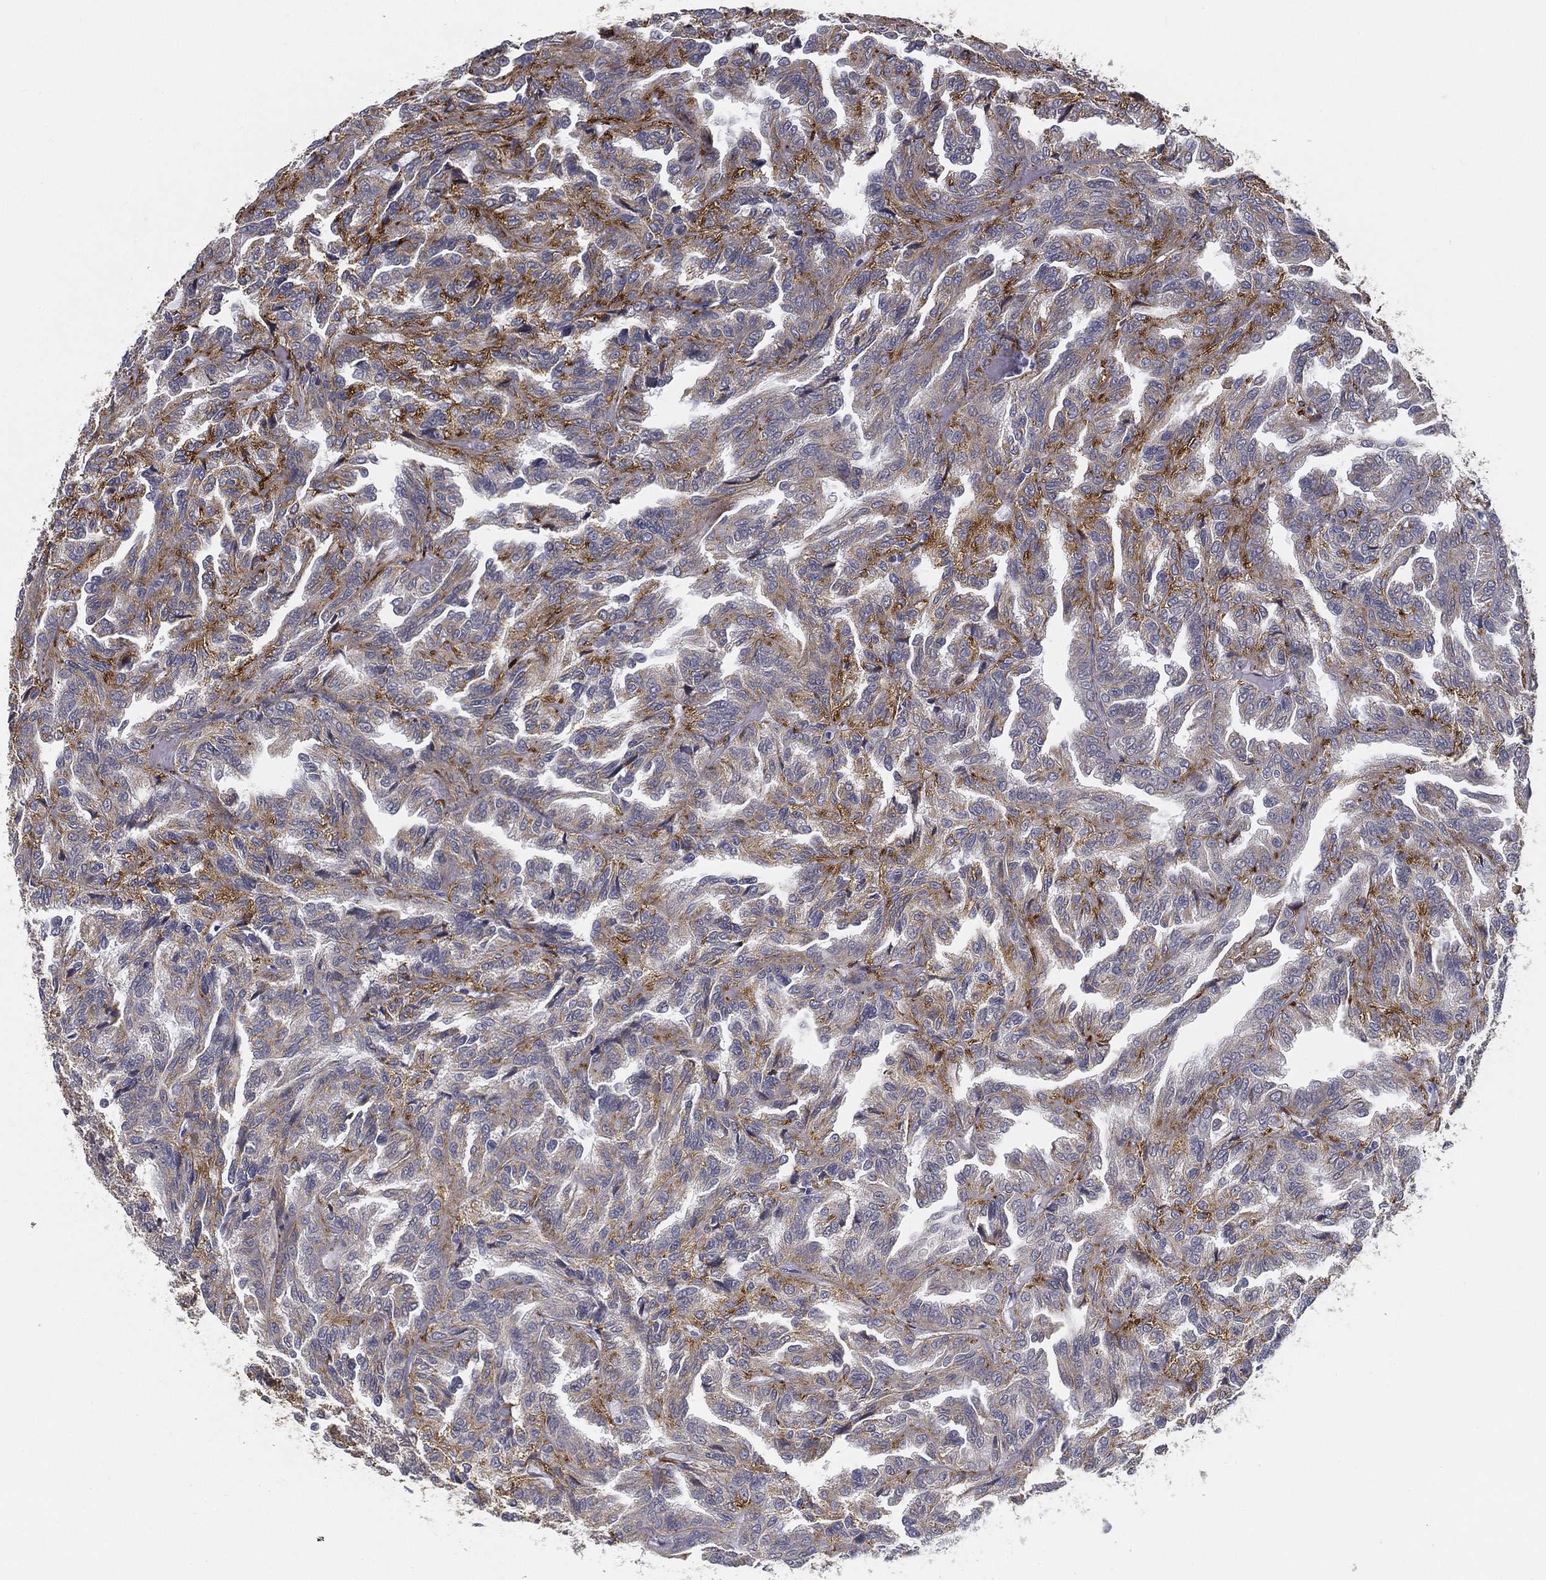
{"staining": {"intensity": "weak", "quantity": "25%-75%", "location": "cytoplasmic/membranous"}, "tissue": "renal cancer", "cell_type": "Tumor cells", "image_type": "cancer", "snomed": [{"axis": "morphology", "description": "Adenocarcinoma, NOS"}, {"axis": "topography", "description": "Kidney"}], "caption": "High-magnification brightfield microscopy of renal adenocarcinoma stained with DAB (3,3'-diaminobenzidine) (brown) and counterstained with hematoxylin (blue). tumor cells exhibit weak cytoplasmic/membranous staining is identified in approximately25%-75% of cells. (brown staining indicates protein expression, while blue staining denotes nuclei).", "gene": "LRRC56", "patient": {"sex": "male", "age": 79}}